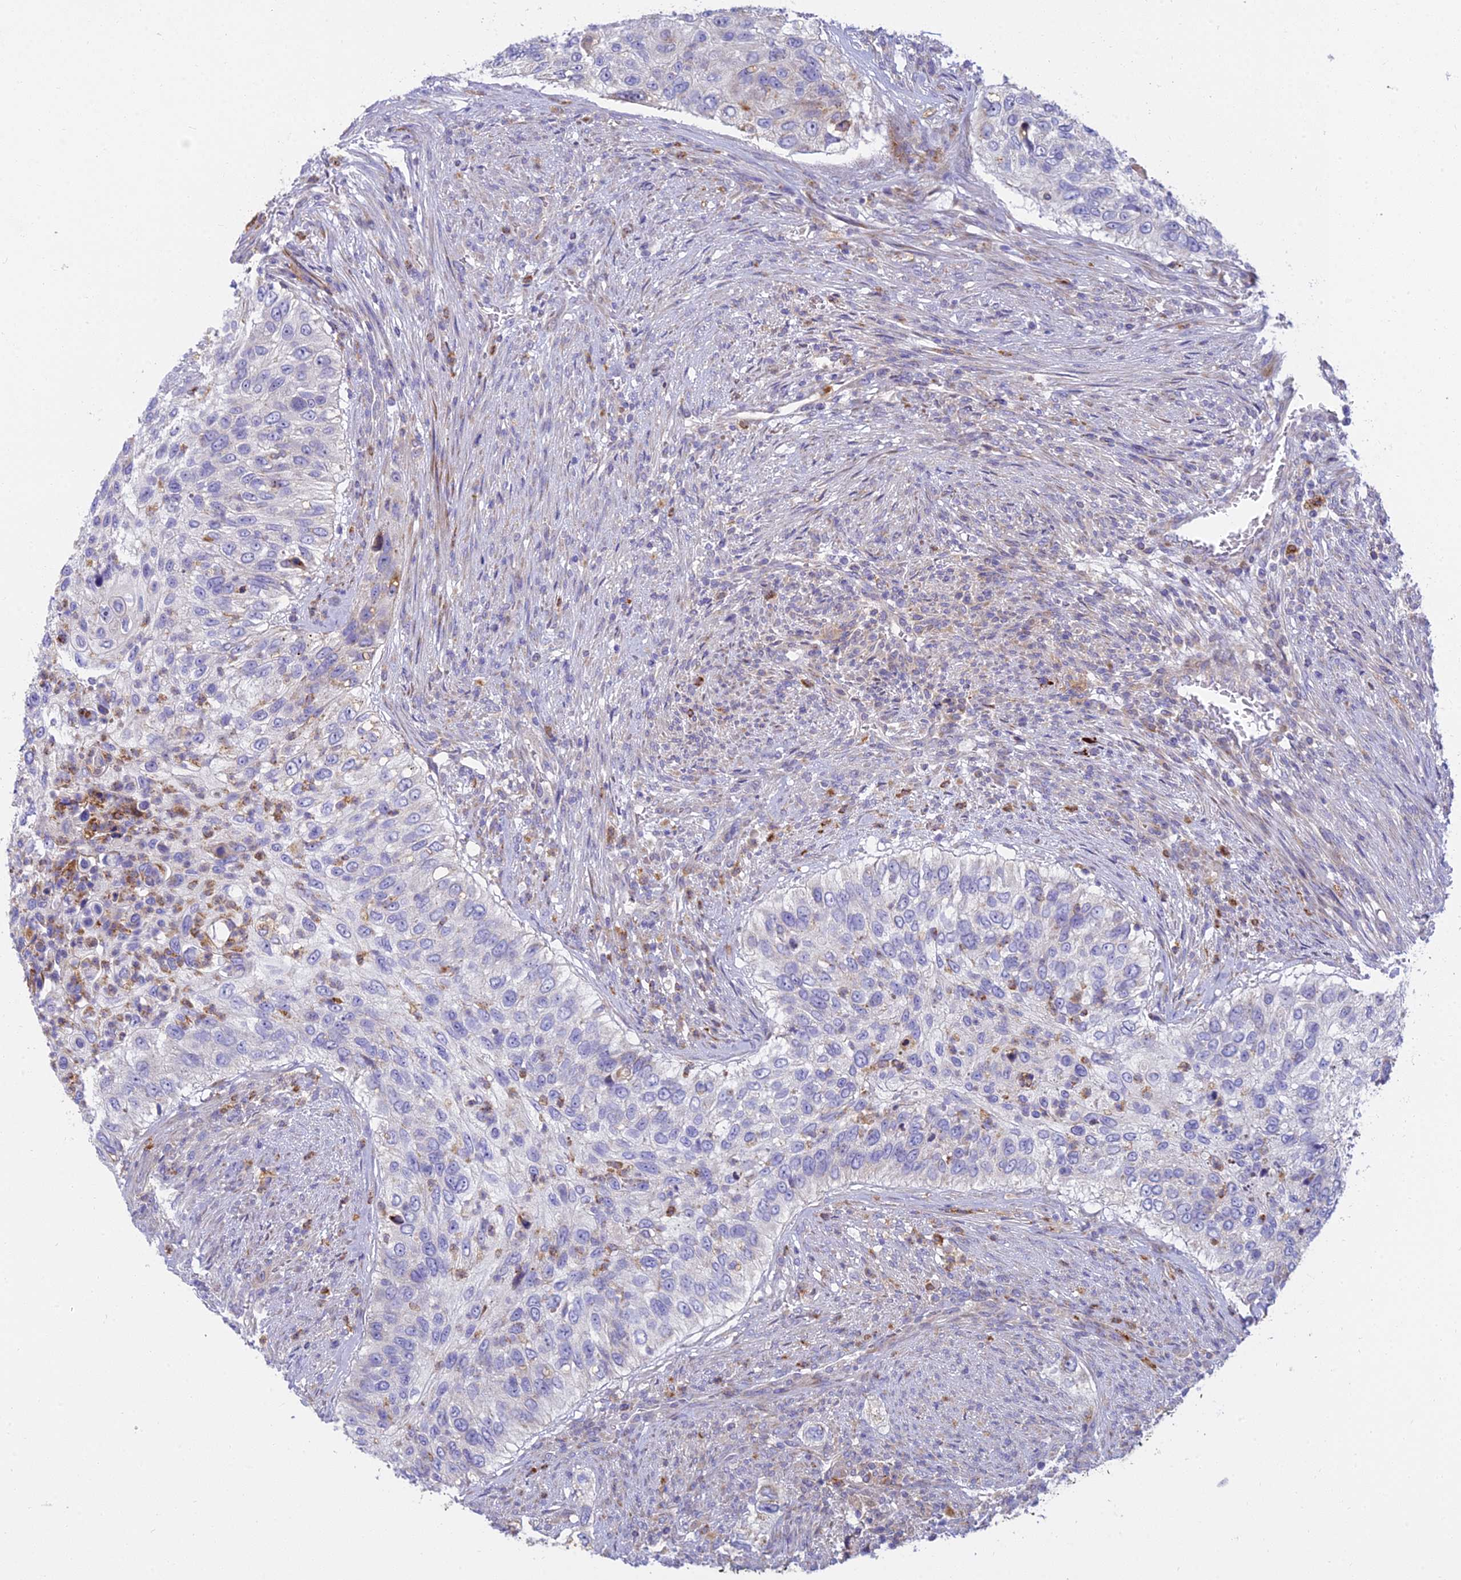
{"staining": {"intensity": "weak", "quantity": "<25%", "location": "cytoplasmic/membranous"}, "tissue": "urothelial cancer", "cell_type": "Tumor cells", "image_type": "cancer", "snomed": [{"axis": "morphology", "description": "Urothelial carcinoma, High grade"}, {"axis": "topography", "description": "Urinary bladder"}], "caption": "Urothelial cancer was stained to show a protein in brown. There is no significant staining in tumor cells.", "gene": "CLCN7", "patient": {"sex": "female", "age": 60}}